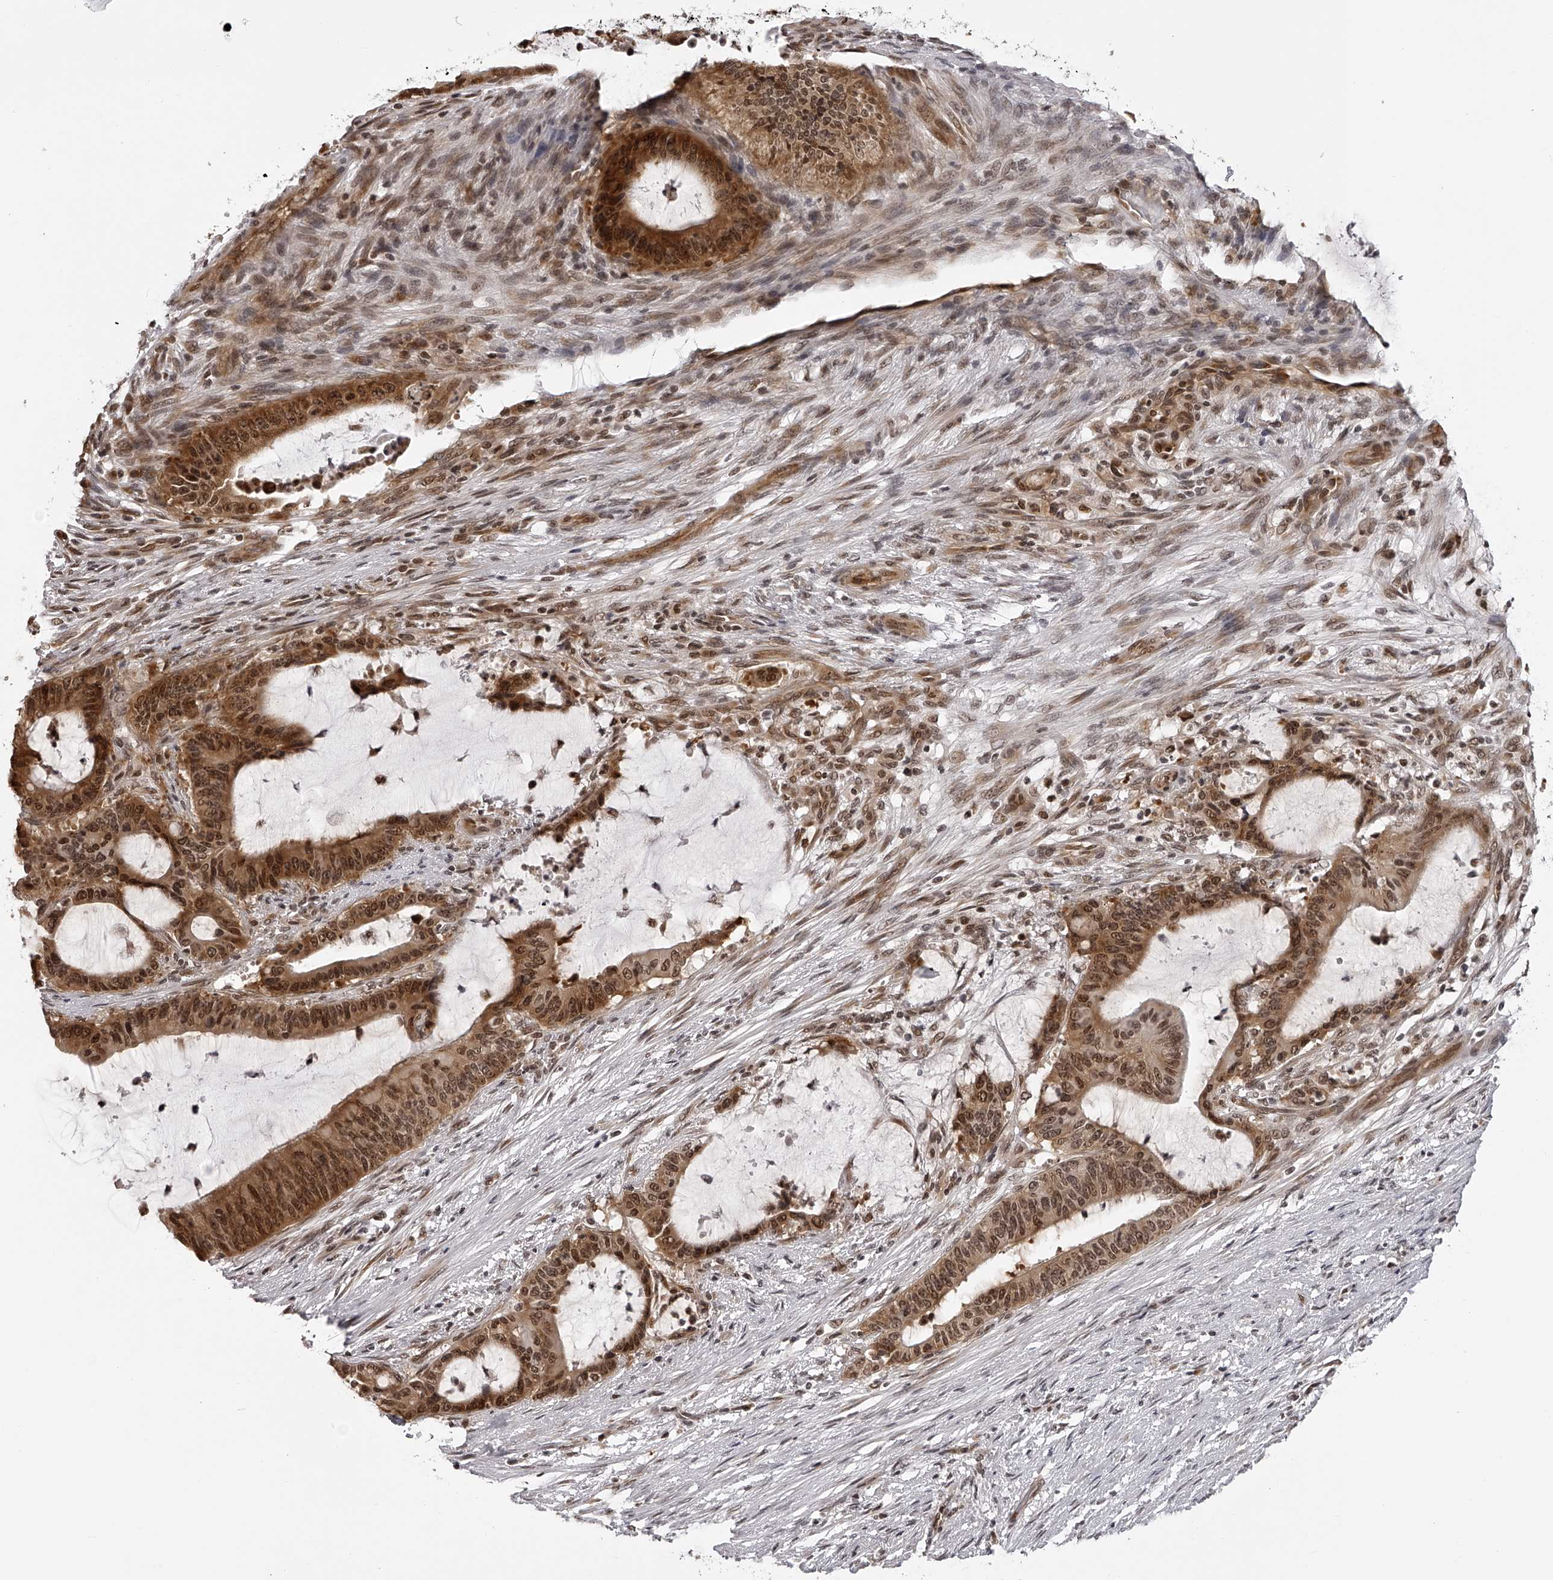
{"staining": {"intensity": "strong", "quantity": ">75%", "location": "cytoplasmic/membranous,nuclear"}, "tissue": "liver cancer", "cell_type": "Tumor cells", "image_type": "cancer", "snomed": [{"axis": "morphology", "description": "Cholangiocarcinoma"}, {"axis": "topography", "description": "Liver"}], "caption": "An immunohistochemistry (IHC) photomicrograph of neoplastic tissue is shown. Protein staining in brown highlights strong cytoplasmic/membranous and nuclear positivity in liver cancer within tumor cells.", "gene": "ODF2L", "patient": {"sex": "female", "age": 73}}